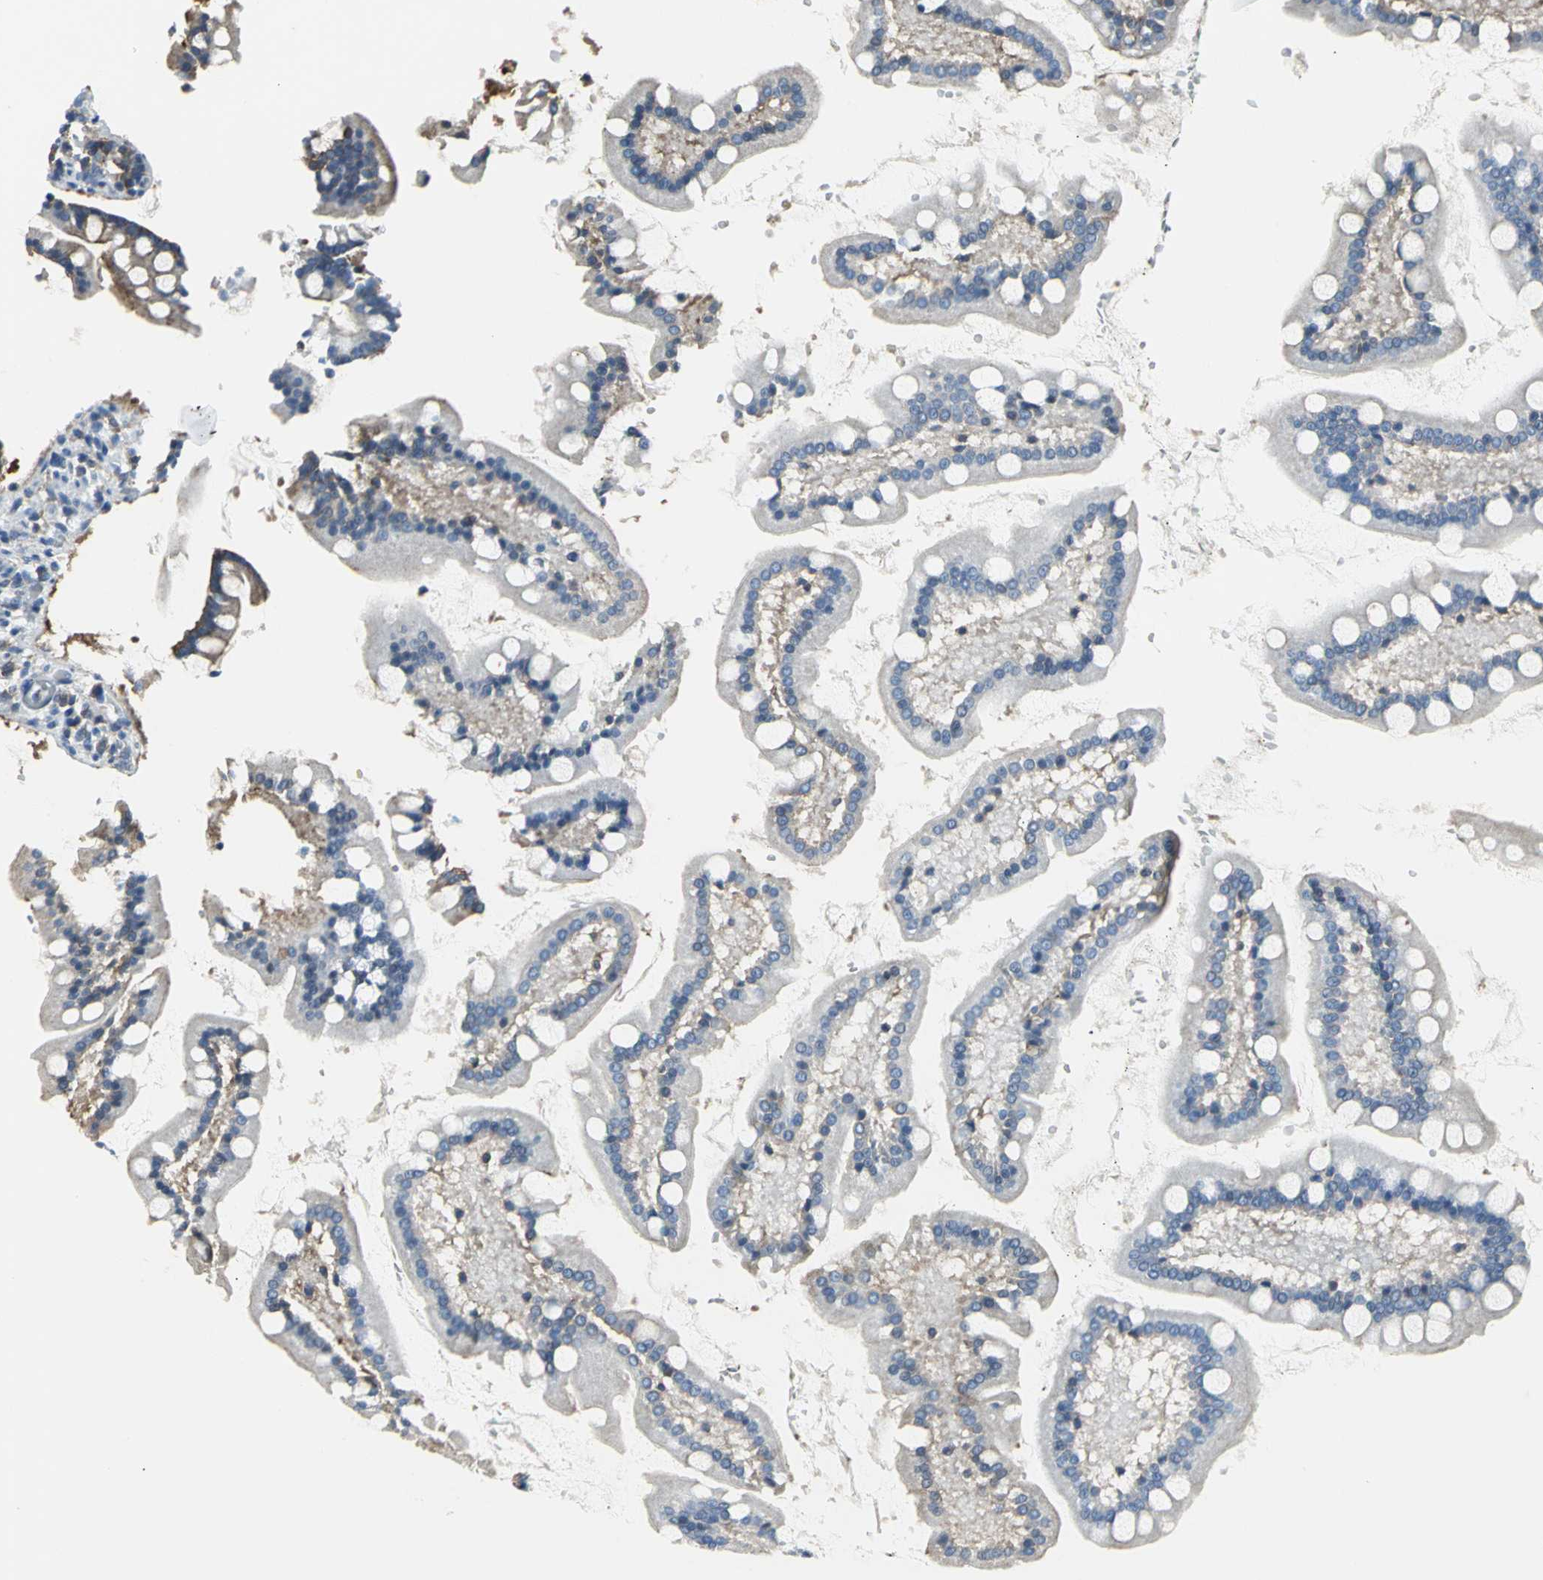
{"staining": {"intensity": "weak", "quantity": "25%-75%", "location": "cytoplasmic/membranous"}, "tissue": "small intestine", "cell_type": "Glandular cells", "image_type": "normal", "snomed": [{"axis": "morphology", "description": "Normal tissue, NOS"}, {"axis": "topography", "description": "Small intestine"}], "caption": "IHC staining of unremarkable small intestine, which exhibits low levels of weak cytoplasmic/membranous expression in about 25%-75% of glandular cells indicating weak cytoplasmic/membranous protein positivity. The staining was performed using DAB (brown) for protein detection and nuclei were counterstained in hematoxylin (blue).", "gene": "IQGAP2", "patient": {"sex": "male", "age": 41}}